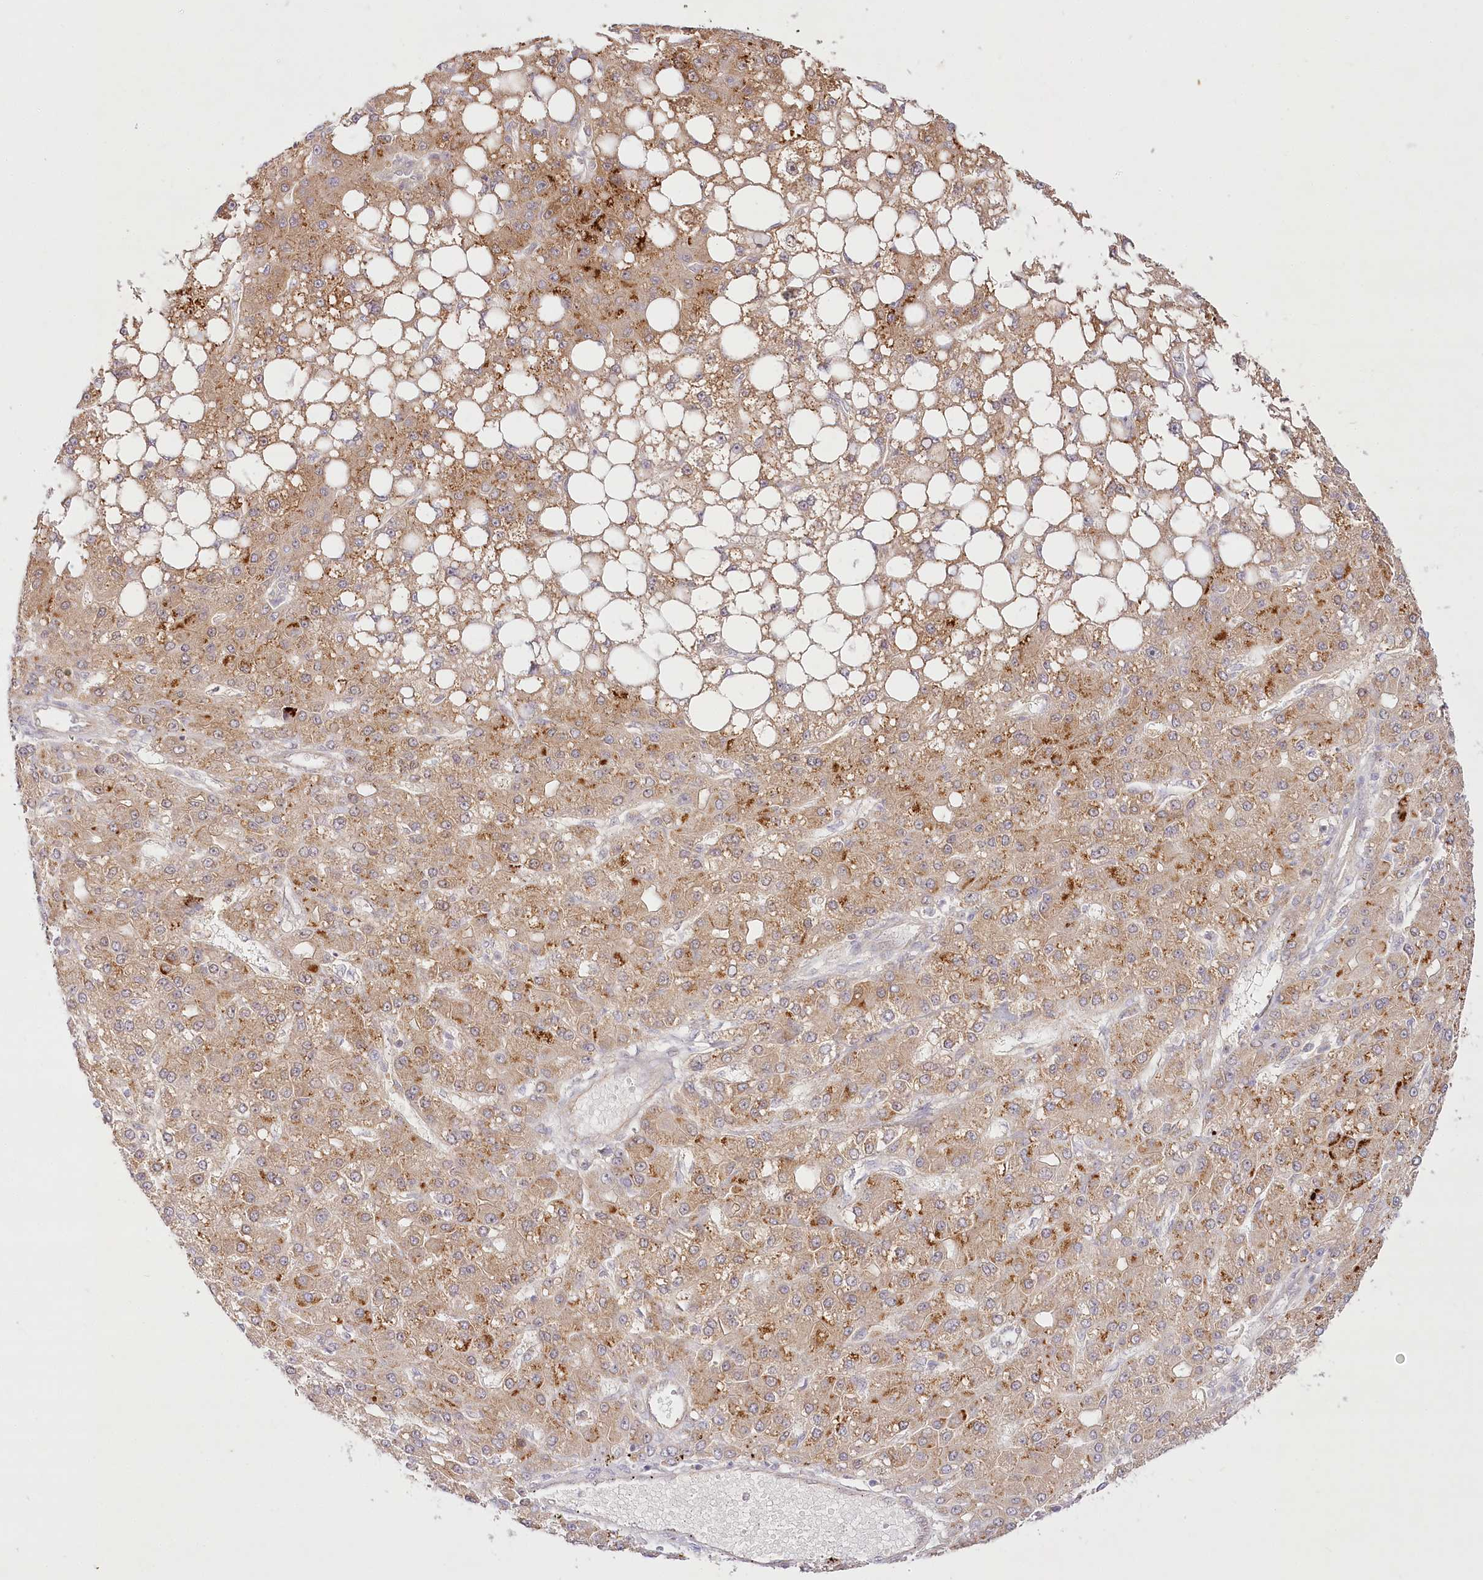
{"staining": {"intensity": "moderate", "quantity": "25%-75%", "location": "cytoplasmic/membranous"}, "tissue": "liver cancer", "cell_type": "Tumor cells", "image_type": "cancer", "snomed": [{"axis": "morphology", "description": "Carcinoma, Hepatocellular, NOS"}, {"axis": "topography", "description": "Liver"}], "caption": "Immunohistochemical staining of human liver cancer (hepatocellular carcinoma) shows moderate cytoplasmic/membranous protein staining in approximately 25%-75% of tumor cells.", "gene": "INPP4B", "patient": {"sex": "male", "age": 67}}